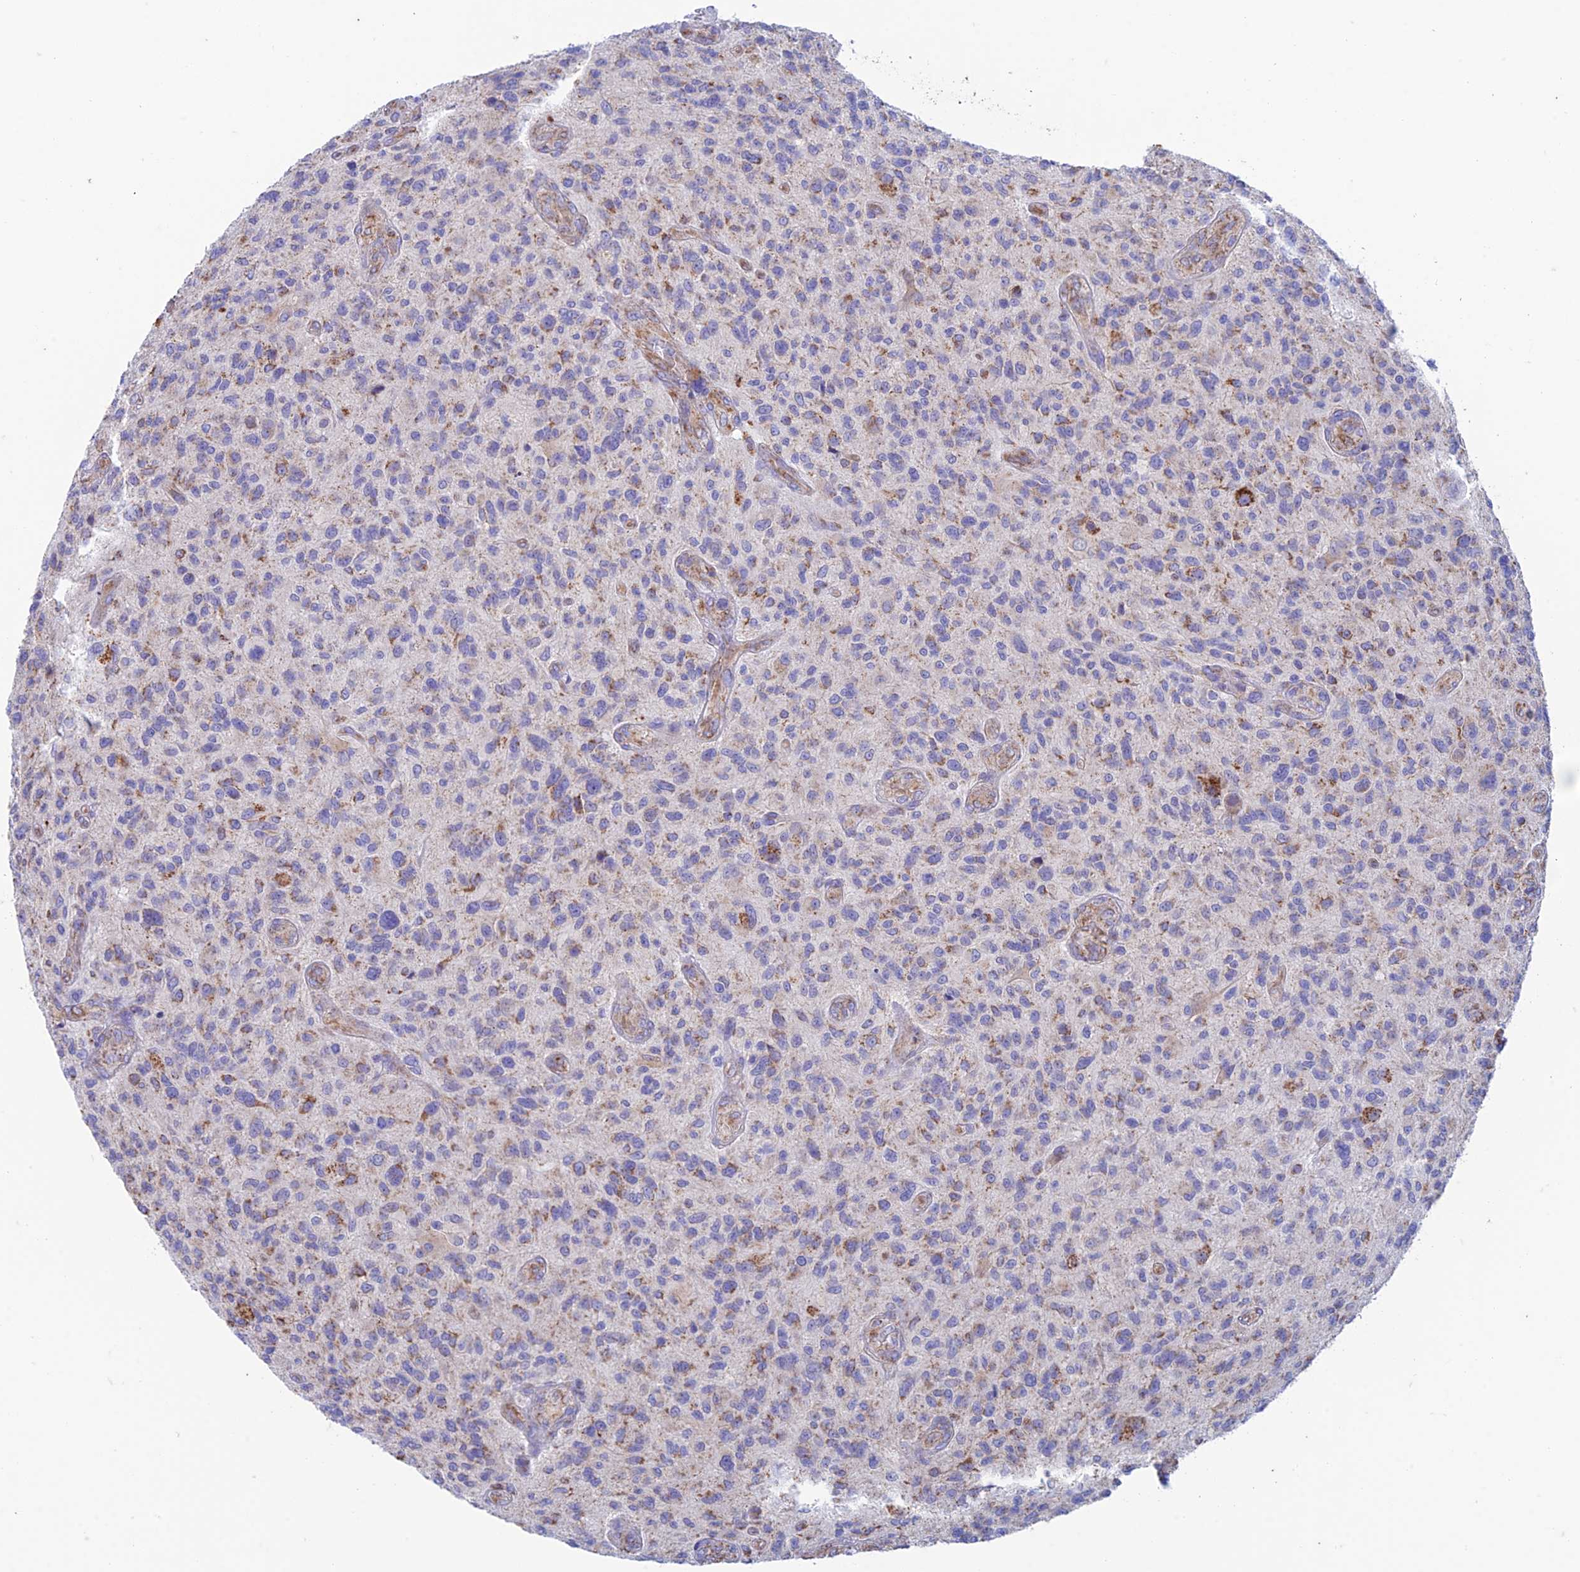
{"staining": {"intensity": "negative", "quantity": "none", "location": "none"}, "tissue": "glioma", "cell_type": "Tumor cells", "image_type": "cancer", "snomed": [{"axis": "morphology", "description": "Glioma, malignant, High grade"}, {"axis": "topography", "description": "Brain"}], "caption": "This is a photomicrograph of immunohistochemistry staining of malignant glioma (high-grade), which shows no positivity in tumor cells.", "gene": "ZNF181", "patient": {"sex": "male", "age": 47}}